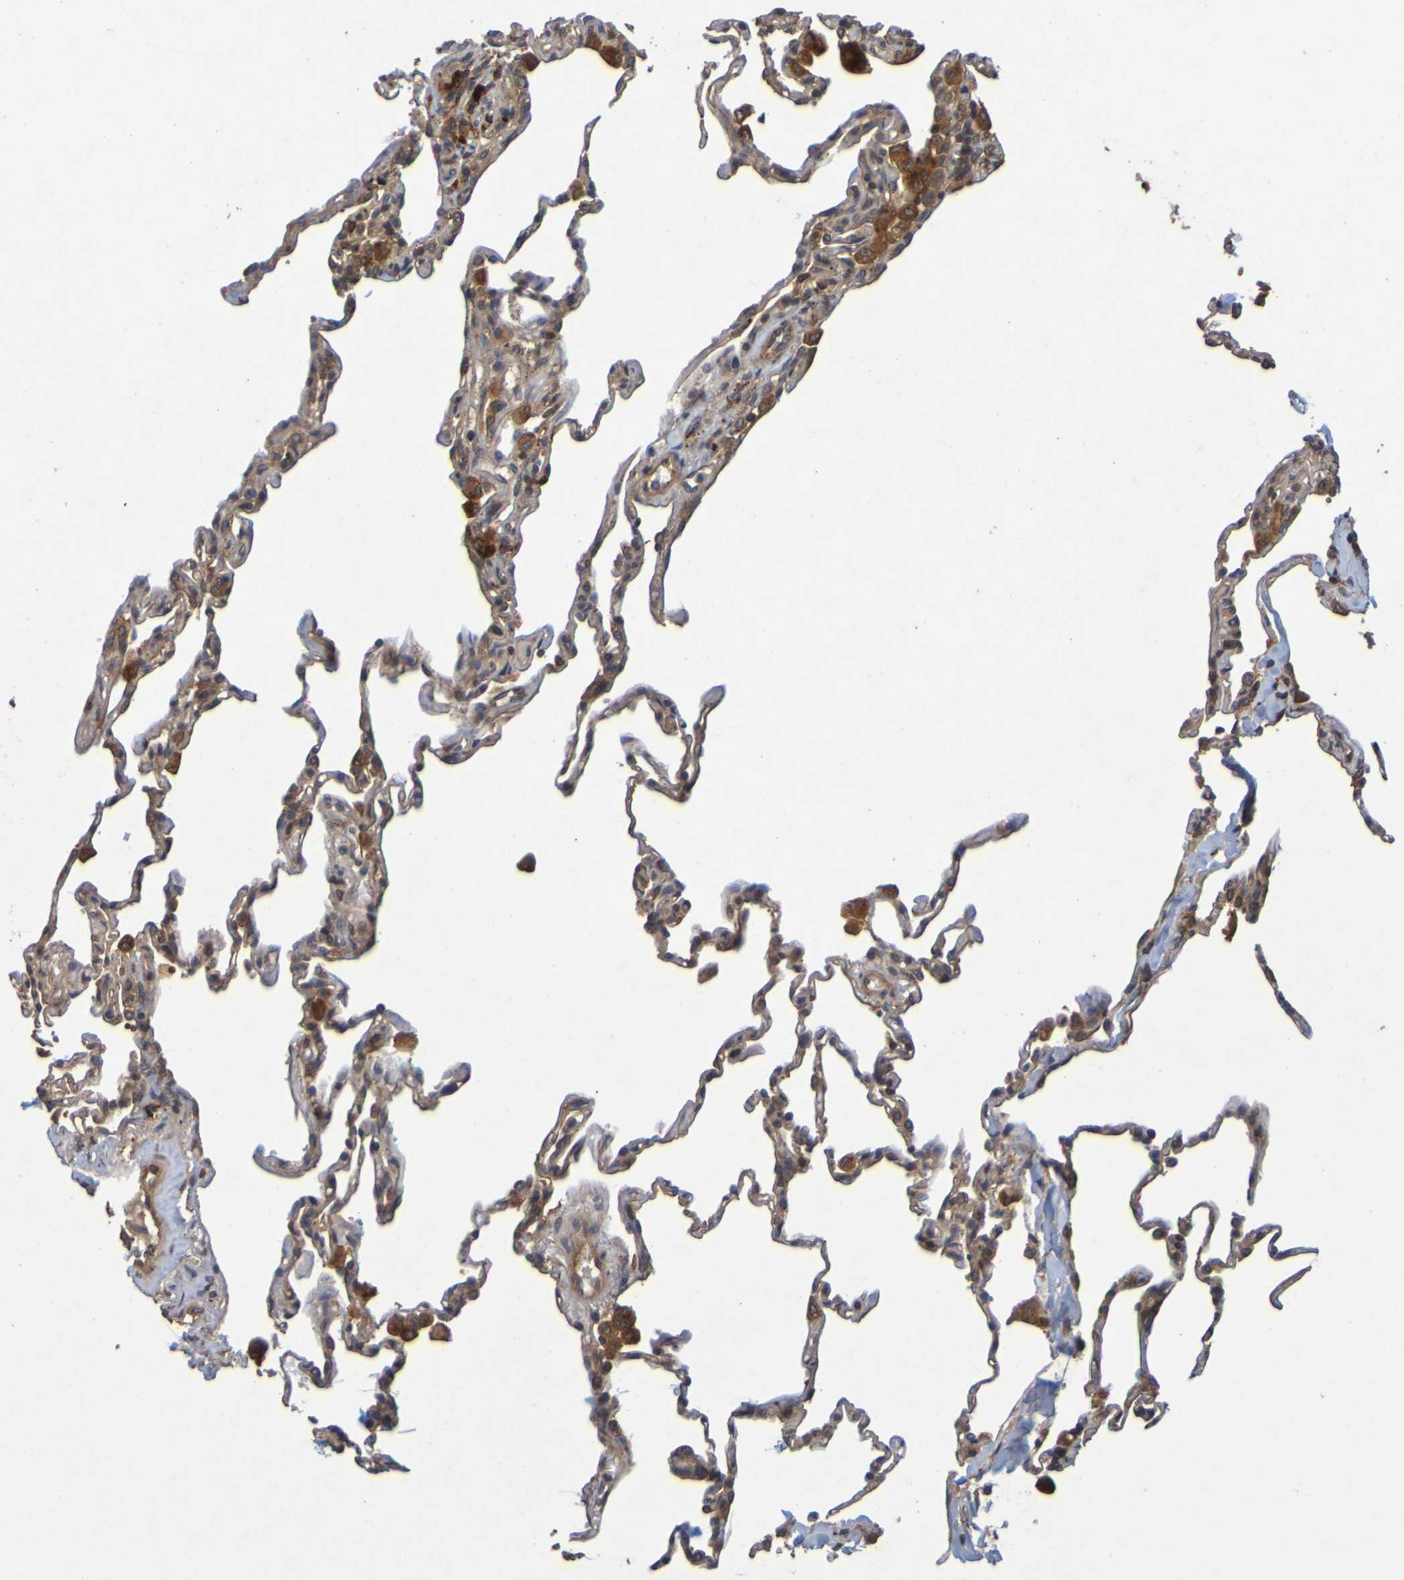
{"staining": {"intensity": "moderate", "quantity": "25%-75%", "location": "cytoplasmic/membranous"}, "tissue": "lung", "cell_type": "Alveolar cells", "image_type": "normal", "snomed": [{"axis": "morphology", "description": "Normal tissue, NOS"}, {"axis": "topography", "description": "Lung"}], "caption": "Brown immunohistochemical staining in benign lung reveals moderate cytoplasmic/membranous positivity in approximately 25%-75% of alveolar cells. (IHC, brightfield microscopy, high magnification).", "gene": "OCRL", "patient": {"sex": "male", "age": 59}}